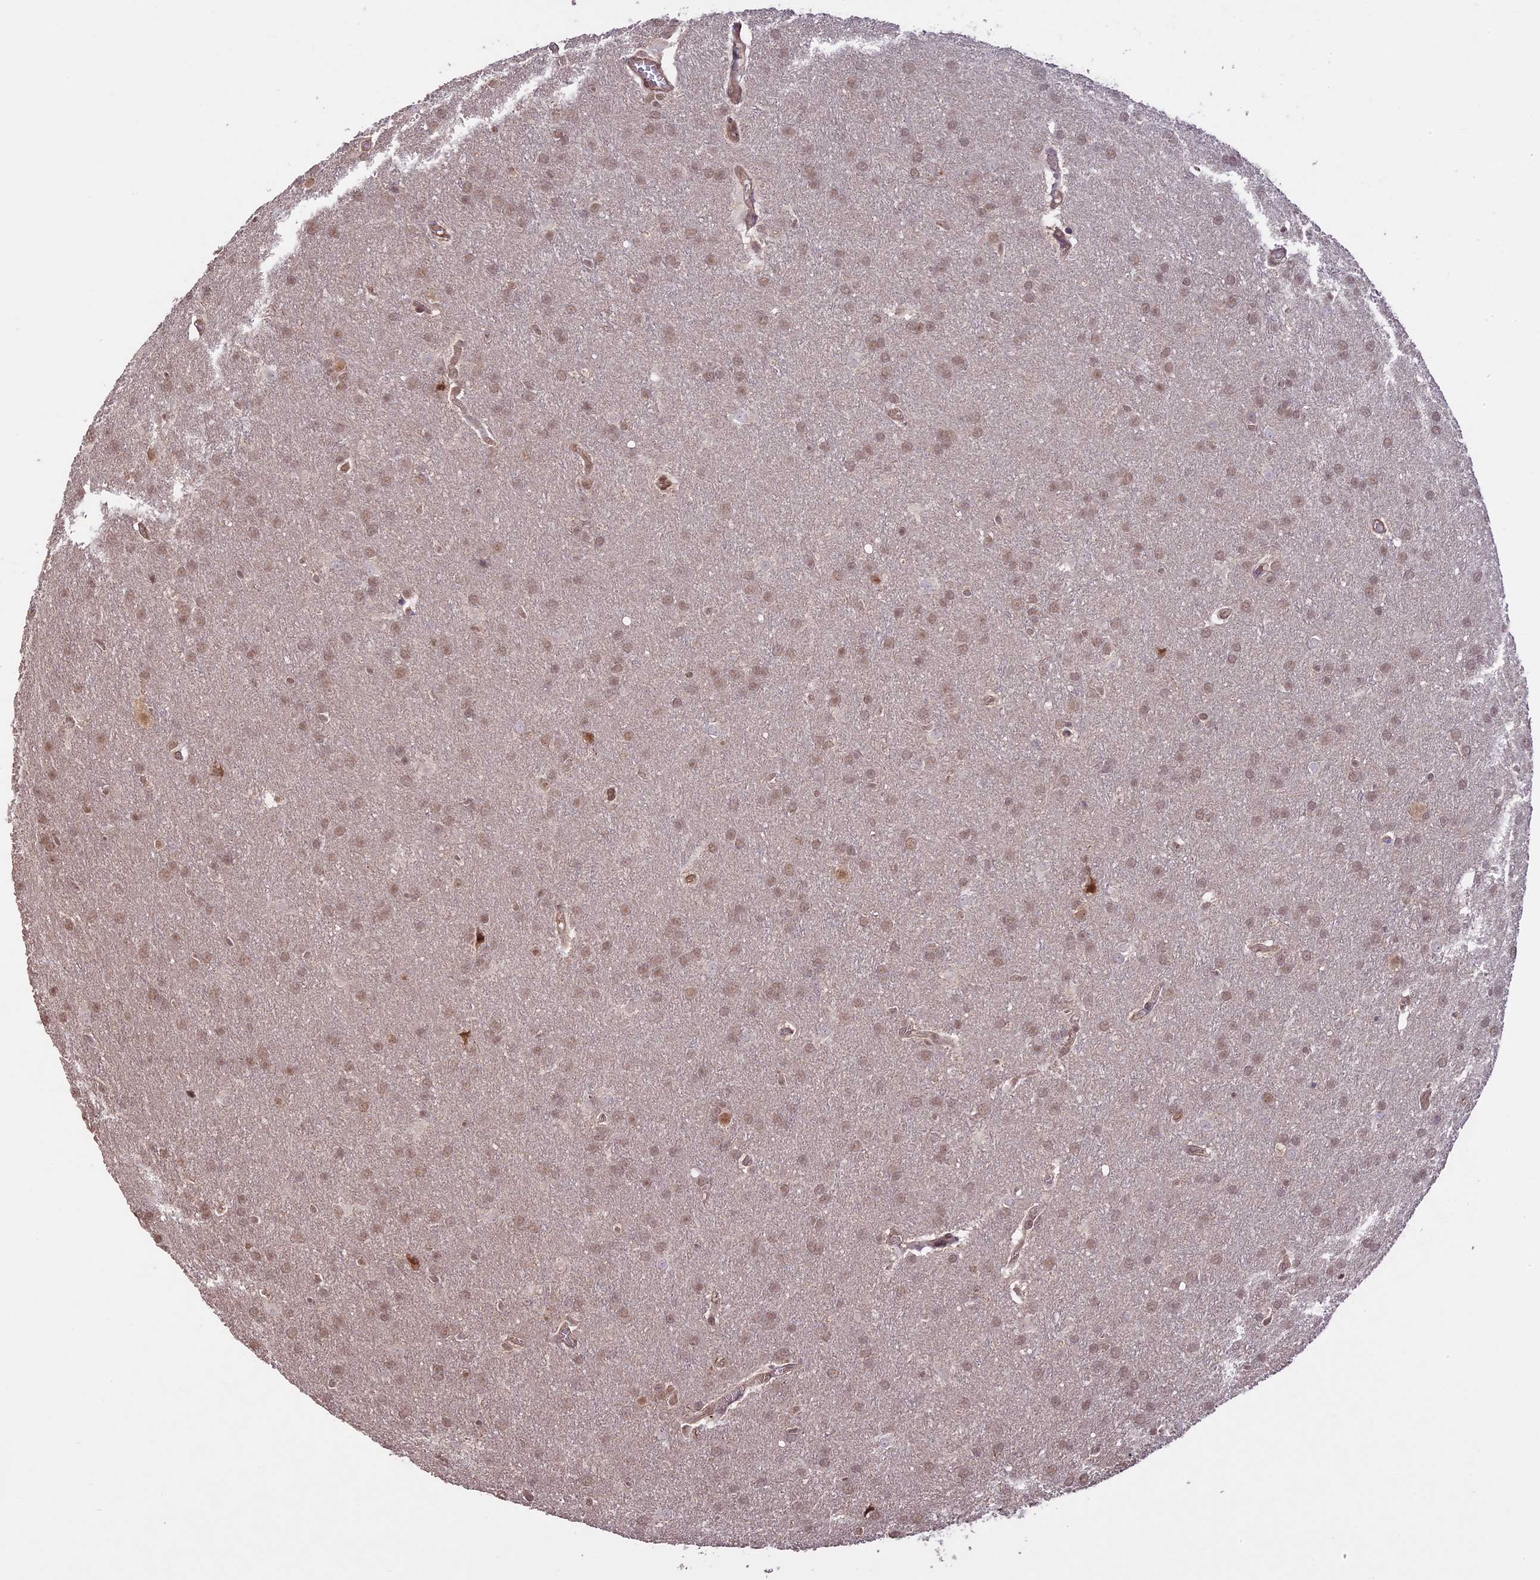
{"staining": {"intensity": "weak", "quantity": ">75%", "location": "nuclear"}, "tissue": "glioma", "cell_type": "Tumor cells", "image_type": "cancer", "snomed": [{"axis": "morphology", "description": "Glioma, malignant, Low grade"}, {"axis": "topography", "description": "Brain"}], "caption": "About >75% of tumor cells in human glioma exhibit weak nuclear protein expression as visualized by brown immunohistochemical staining.", "gene": "BCAS4", "patient": {"sex": "female", "age": 32}}